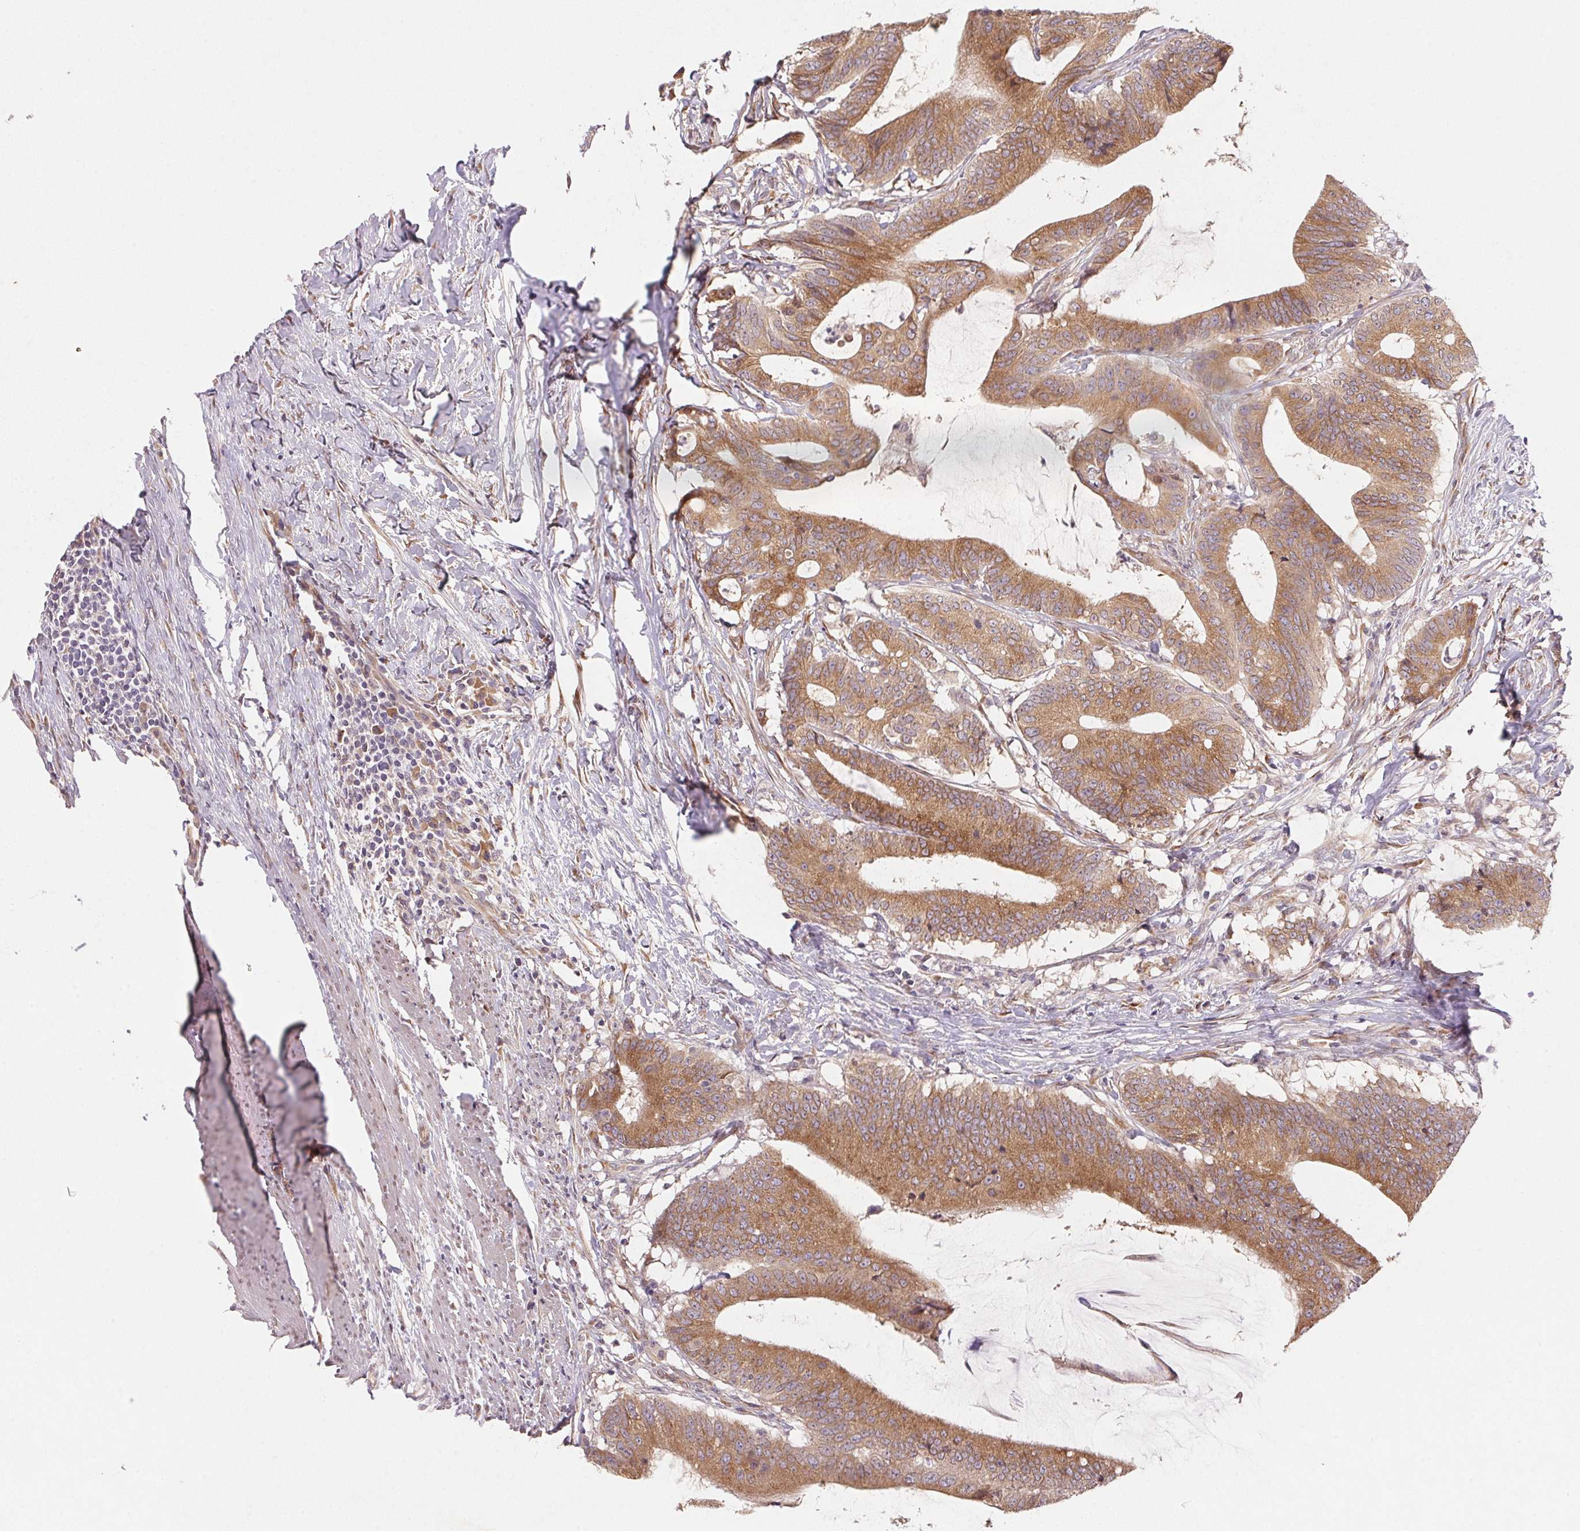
{"staining": {"intensity": "moderate", "quantity": ">75%", "location": "cytoplasmic/membranous"}, "tissue": "colorectal cancer", "cell_type": "Tumor cells", "image_type": "cancer", "snomed": [{"axis": "morphology", "description": "Adenocarcinoma, NOS"}, {"axis": "topography", "description": "Colon"}], "caption": "Immunohistochemical staining of human colorectal cancer demonstrates medium levels of moderate cytoplasmic/membranous protein expression in about >75% of tumor cells.", "gene": "EI24", "patient": {"sex": "female", "age": 43}}